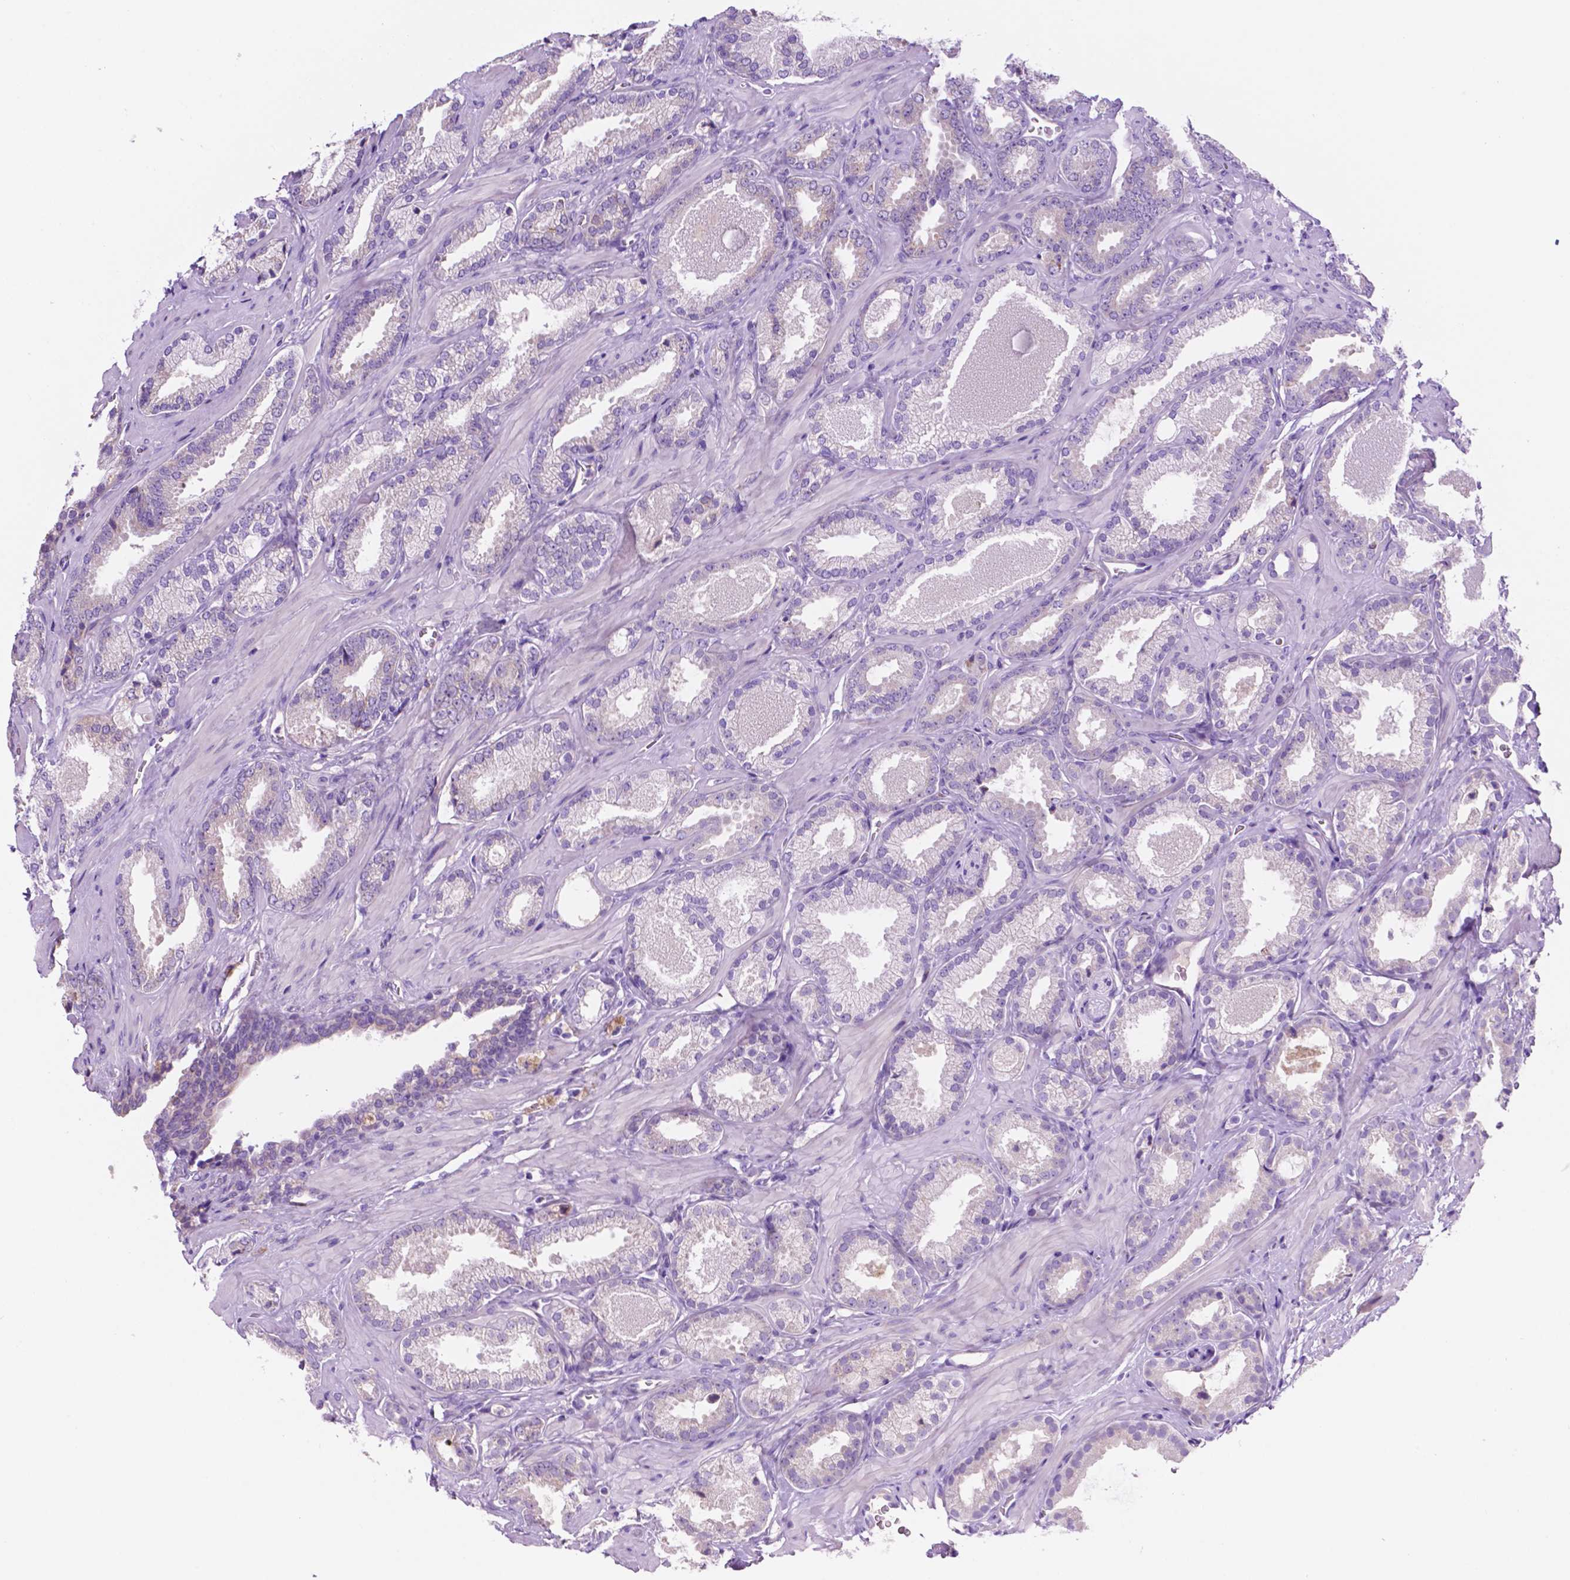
{"staining": {"intensity": "negative", "quantity": "none", "location": "none"}, "tissue": "prostate cancer", "cell_type": "Tumor cells", "image_type": "cancer", "snomed": [{"axis": "morphology", "description": "Adenocarcinoma, Low grade"}, {"axis": "topography", "description": "Prostate"}], "caption": "Tumor cells show no significant protein staining in adenocarcinoma (low-grade) (prostate). (DAB (3,3'-diaminobenzidine) immunohistochemistry, high magnification).", "gene": "CEACAM7", "patient": {"sex": "male", "age": 62}}